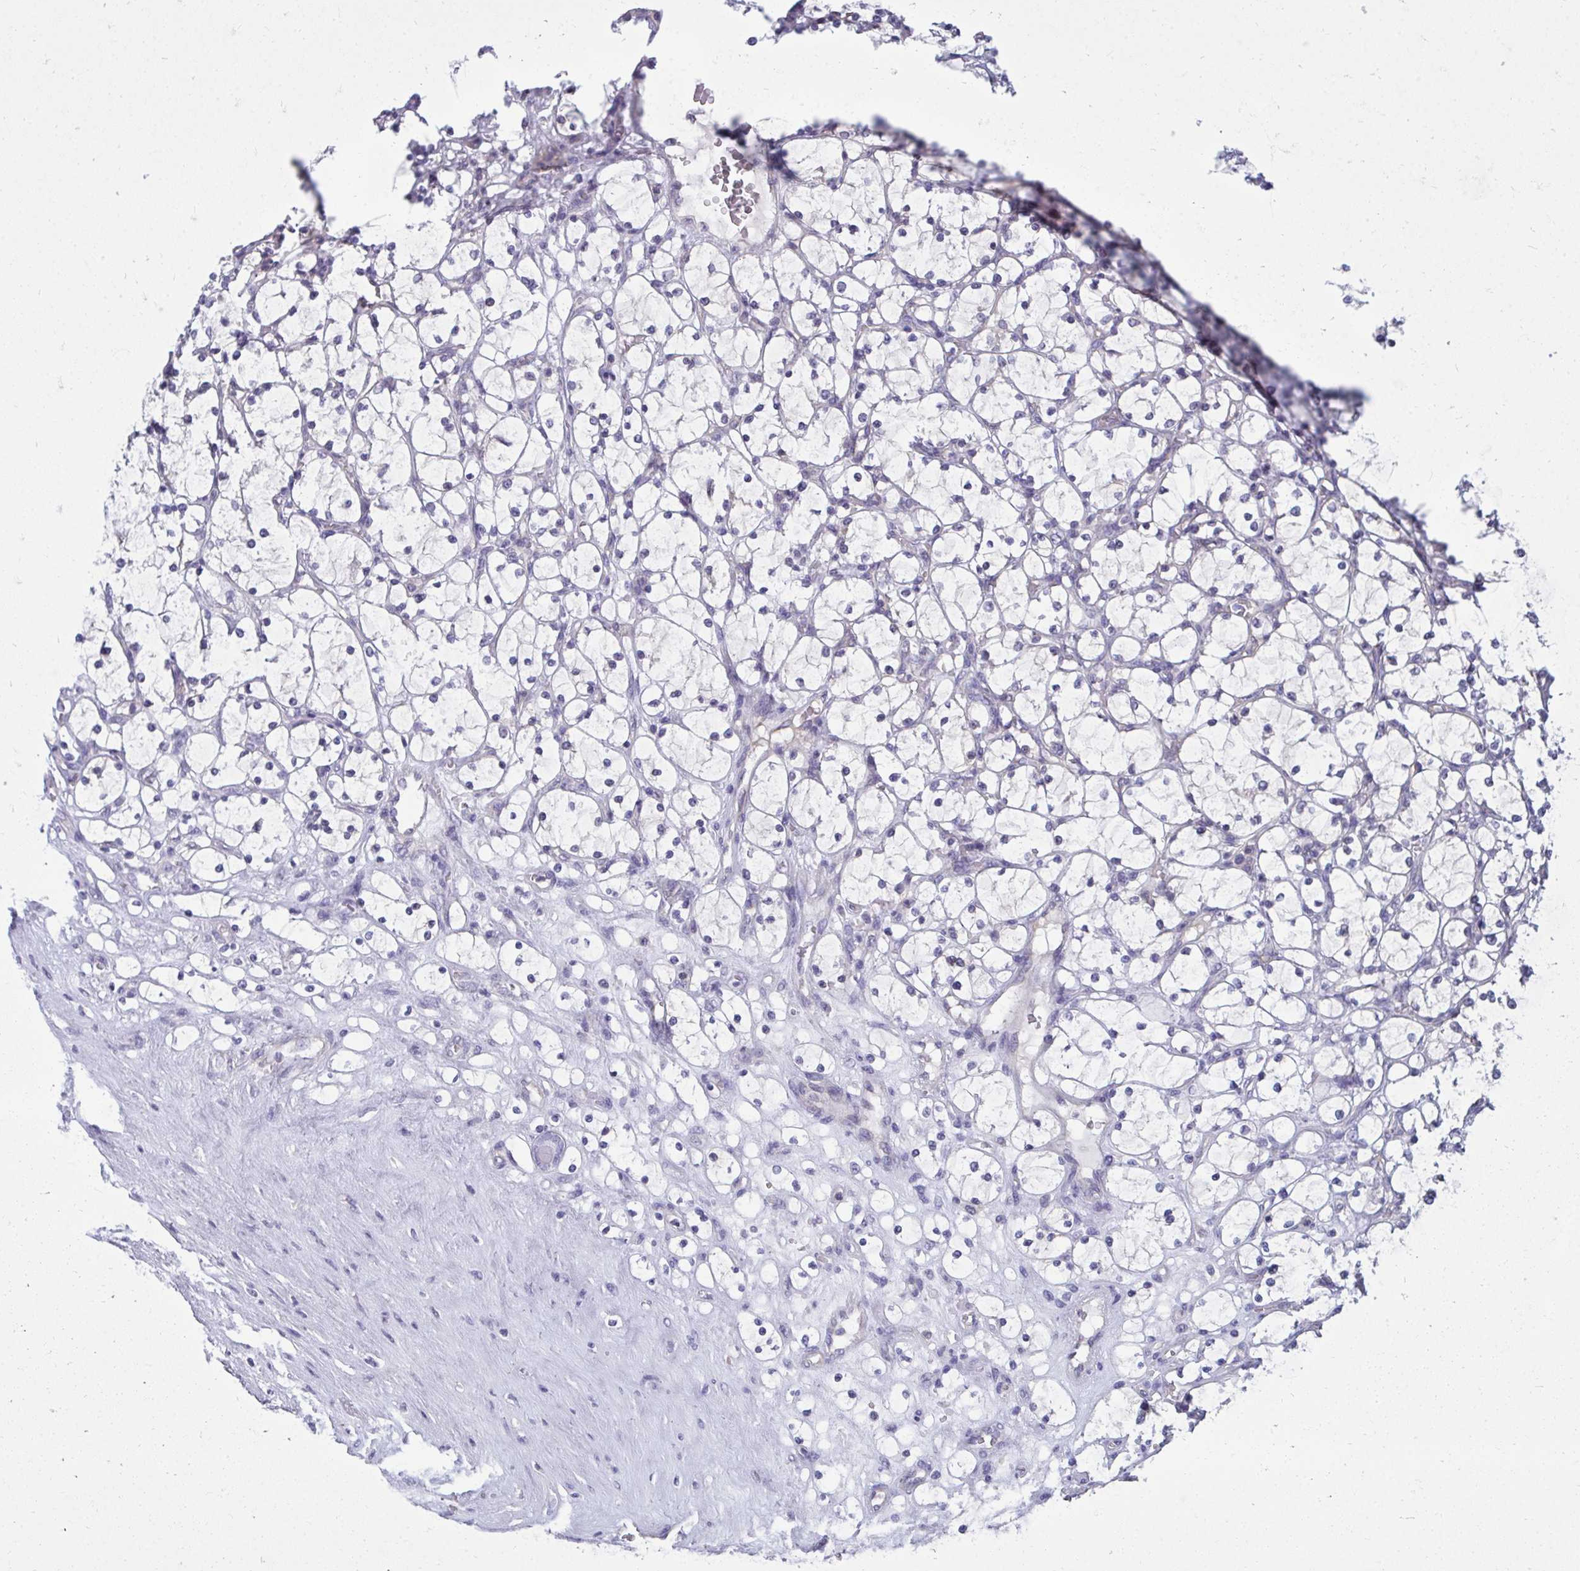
{"staining": {"intensity": "negative", "quantity": "none", "location": "none"}, "tissue": "renal cancer", "cell_type": "Tumor cells", "image_type": "cancer", "snomed": [{"axis": "morphology", "description": "Adenocarcinoma, NOS"}, {"axis": "topography", "description": "Kidney"}], "caption": "Photomicrograph shows no significant protein expression in tumor cells of renal cancer. Brightfield microscopy of immunohistochemistry stained with DAB (brown) and hematoxylin (blue), captured at high magnification.", "gene": "FABP3", "patient": {"sex": "female", "age": 69}}